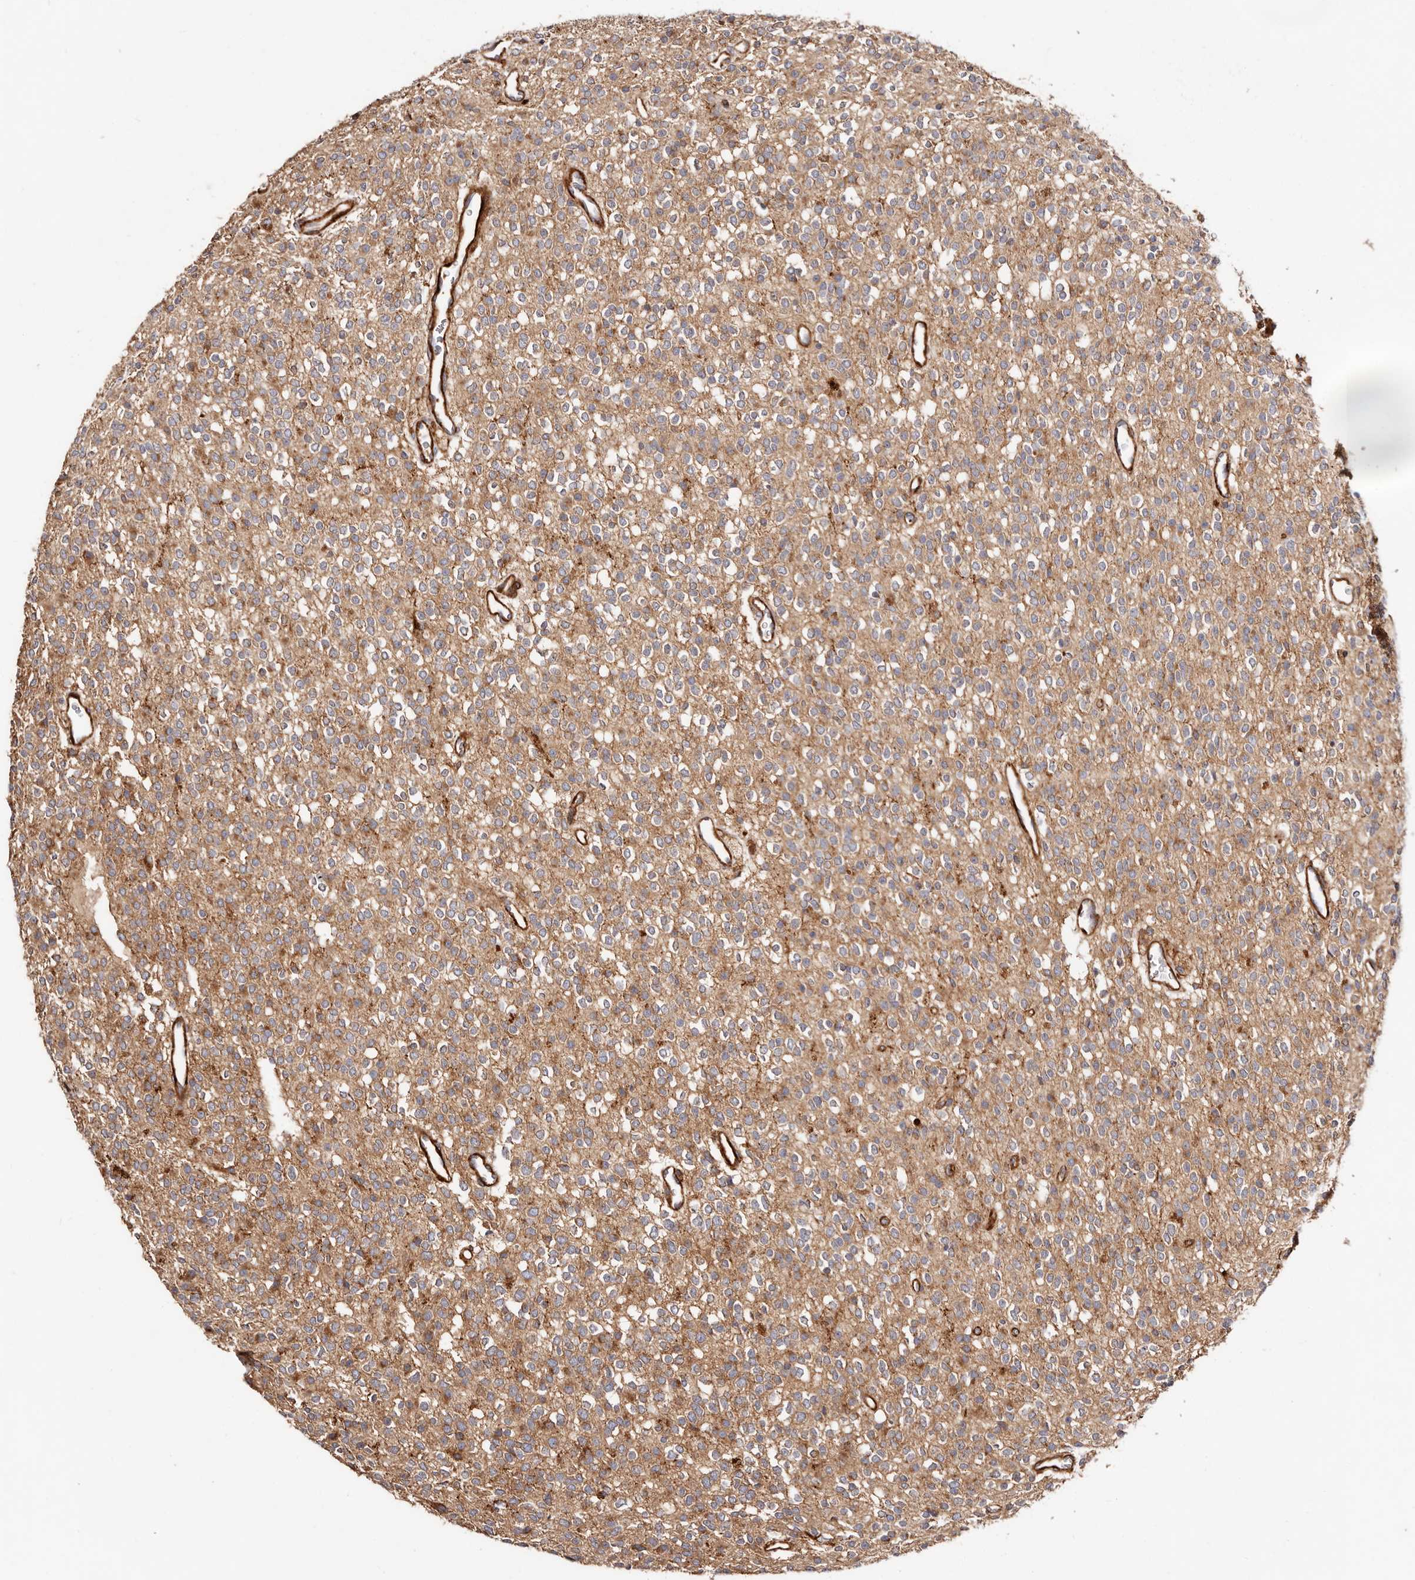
{"staining": {"intensity": "moderate", "quantity": ">75%", "location": "cytoplasmic/membranous"}, "tissue": "glioma", "cell_type": "Tumor cells", "image_type": "cancer", "snomed": [{"axis": "morphology", "description": "Glioma, malignant, High grade"}, {"axis": "topography", "description": "Brain"}], "caption": "Immunohistochemistry (DAB (3,3'-diaminobenzidine)) staining of human malignant glioma (high-grade) demonstrates moderate cytoplasmic/membranous protein expression in approximately >75% of tumor cells.", "gene": "PTPN22", "patient": {"sex": "male", "age": 34}}